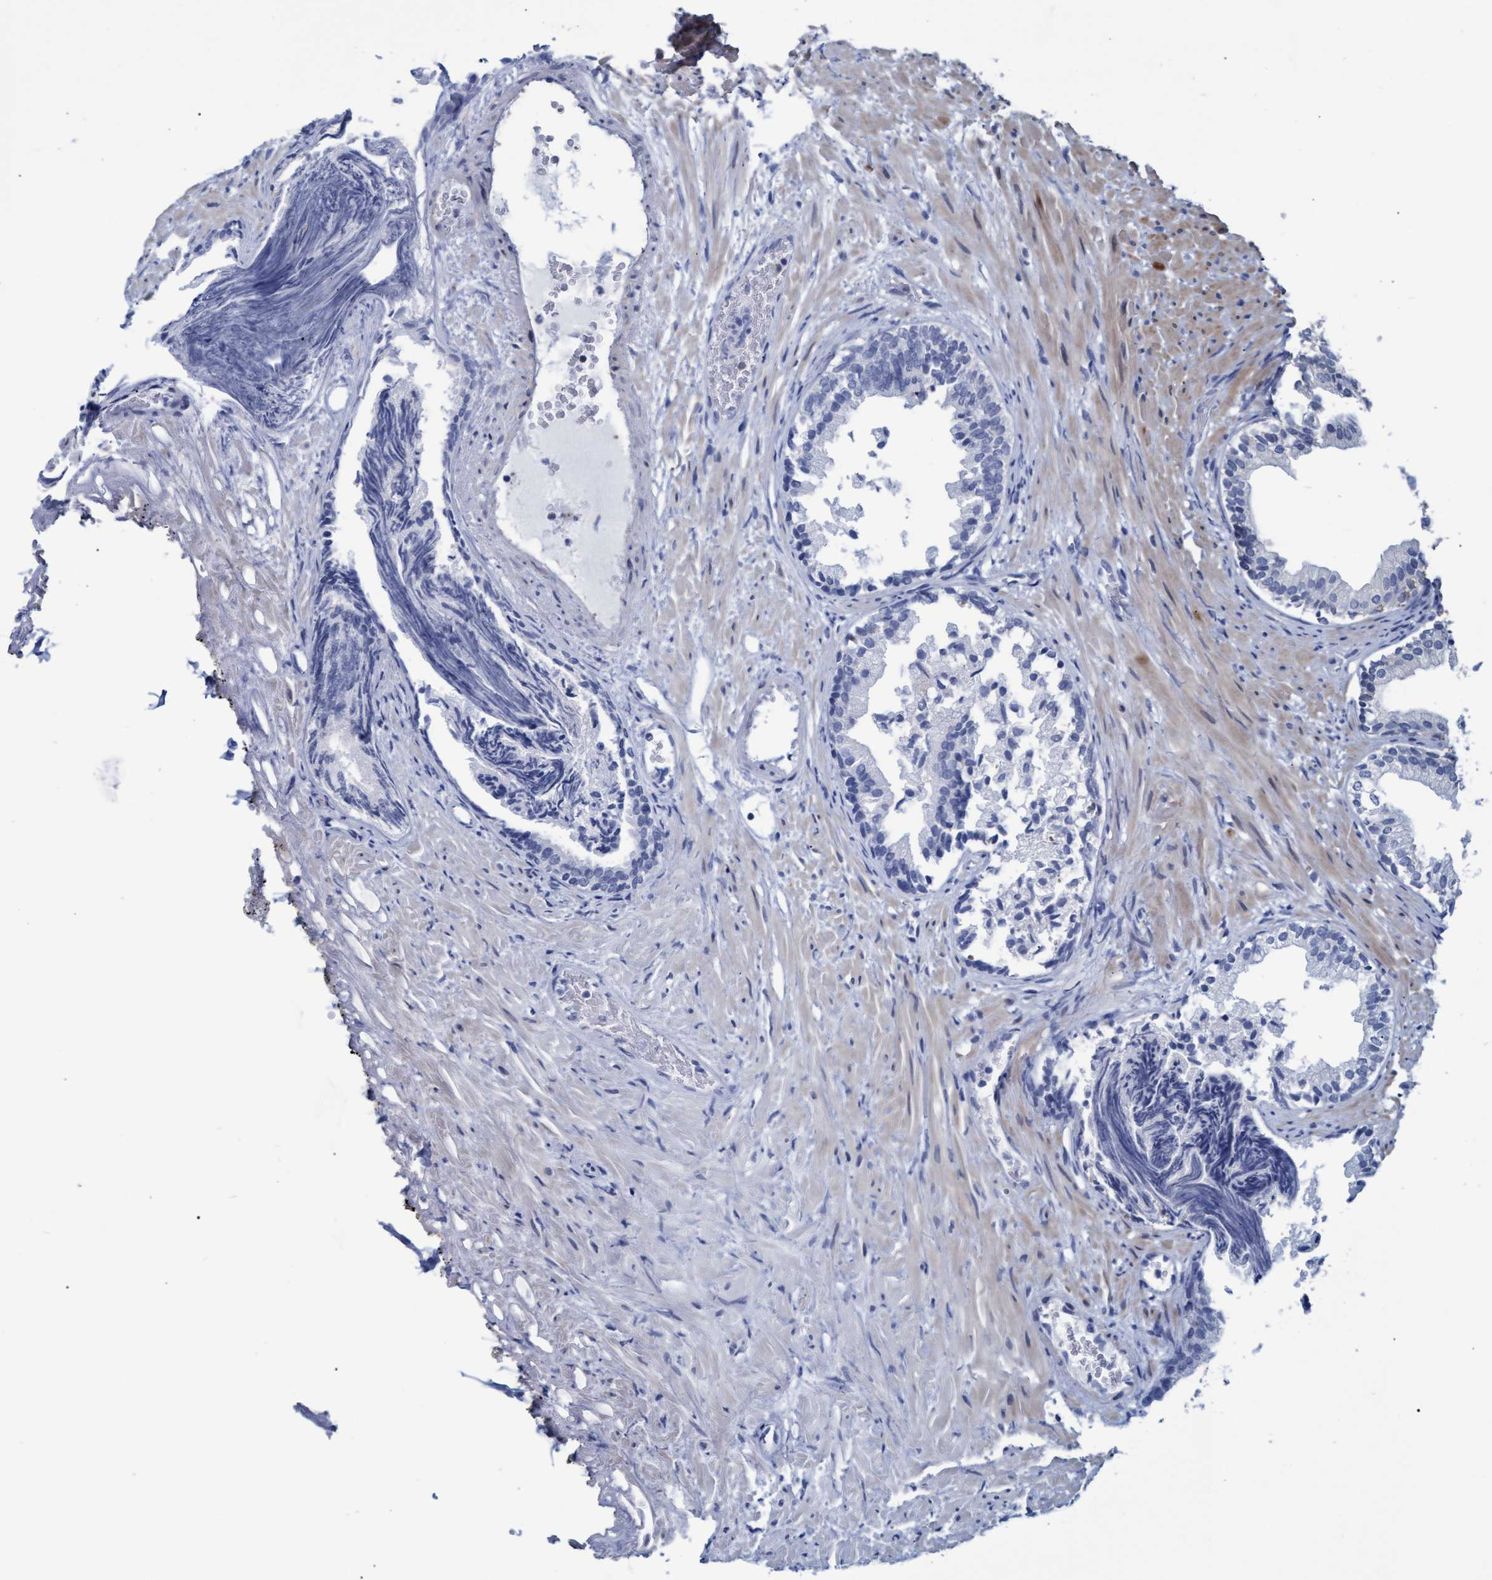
{"staining": {"intensity": "negative", "quantity": "none", "location": "none"}, "tissue": "prostate", "cell_type": "Glandular cells", "image_type": "normal", "snomed": [{"axis": "morphology", "description": "Normal tissue, NOS"}, {"axis": "topography", "description": "Prostate"}], "caption": "Immunohistochemistry photomicrograph of unremarkable prostate: prostate stained with DAB (3,3'-diaminobenzidine) shows no significant protein staining in glandular cells.", "gene": "SSTR3", "patient": {"sex": "male", "age": 76}}